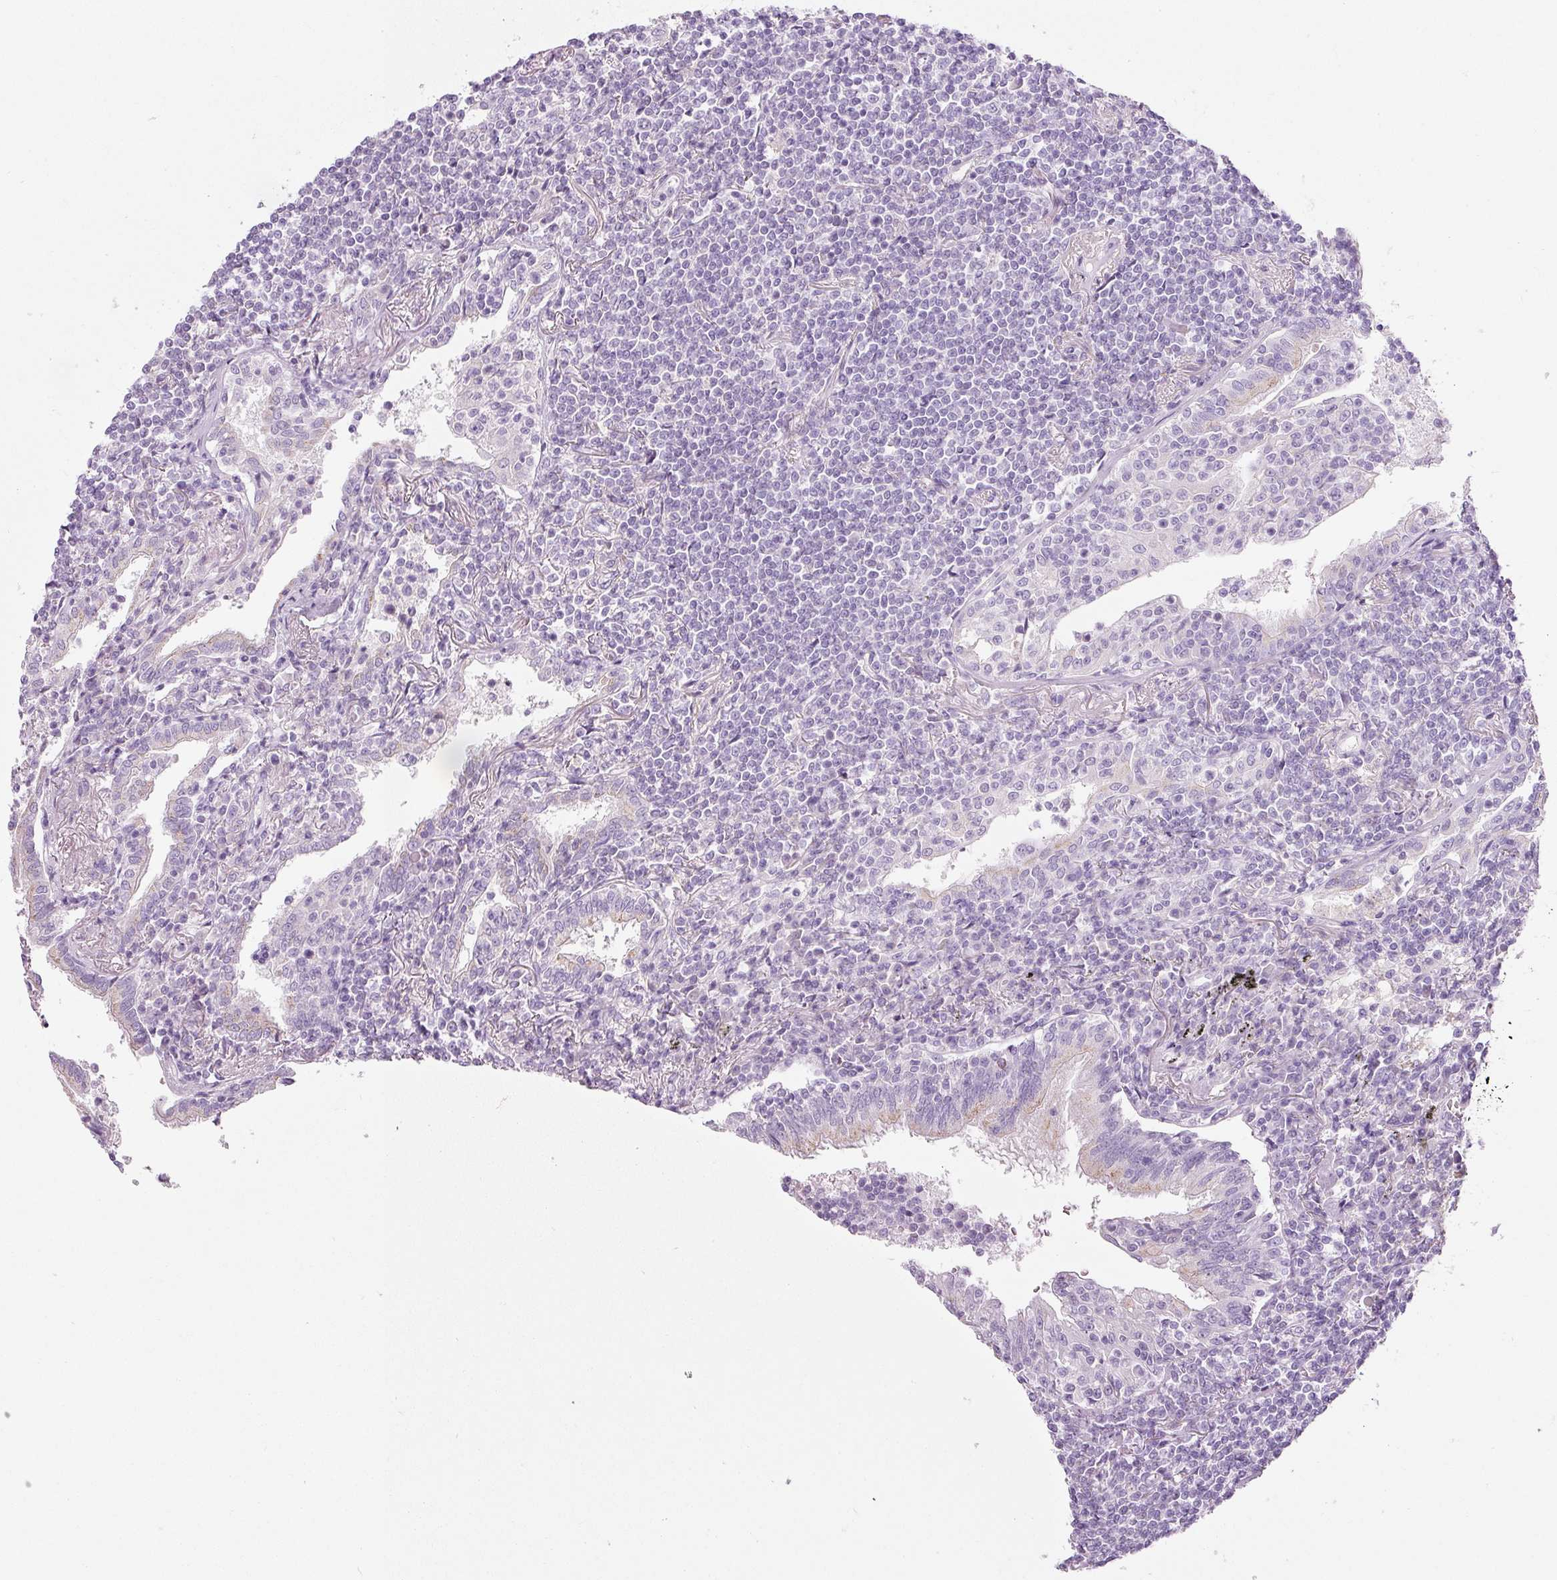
{"staining": {"intensity": "negative", "quantity": "none", "location": "none"}, "tissue": "lymphoma", "cell_type": "Tumor cells", "image_type": "cancer", "snomed": [{"axis": "morphology", "description": "Malignant lymphoma, non-Hodgkin's type, Low grade"}, {"axis": "topography", "description": "Lung"}], "caption": "Lymphoma stained for a protein using immunohistochemistry exhibits no expression tumor cells.", "gene": "DNM1", "patient": {"sex": "female", "age": 71}}